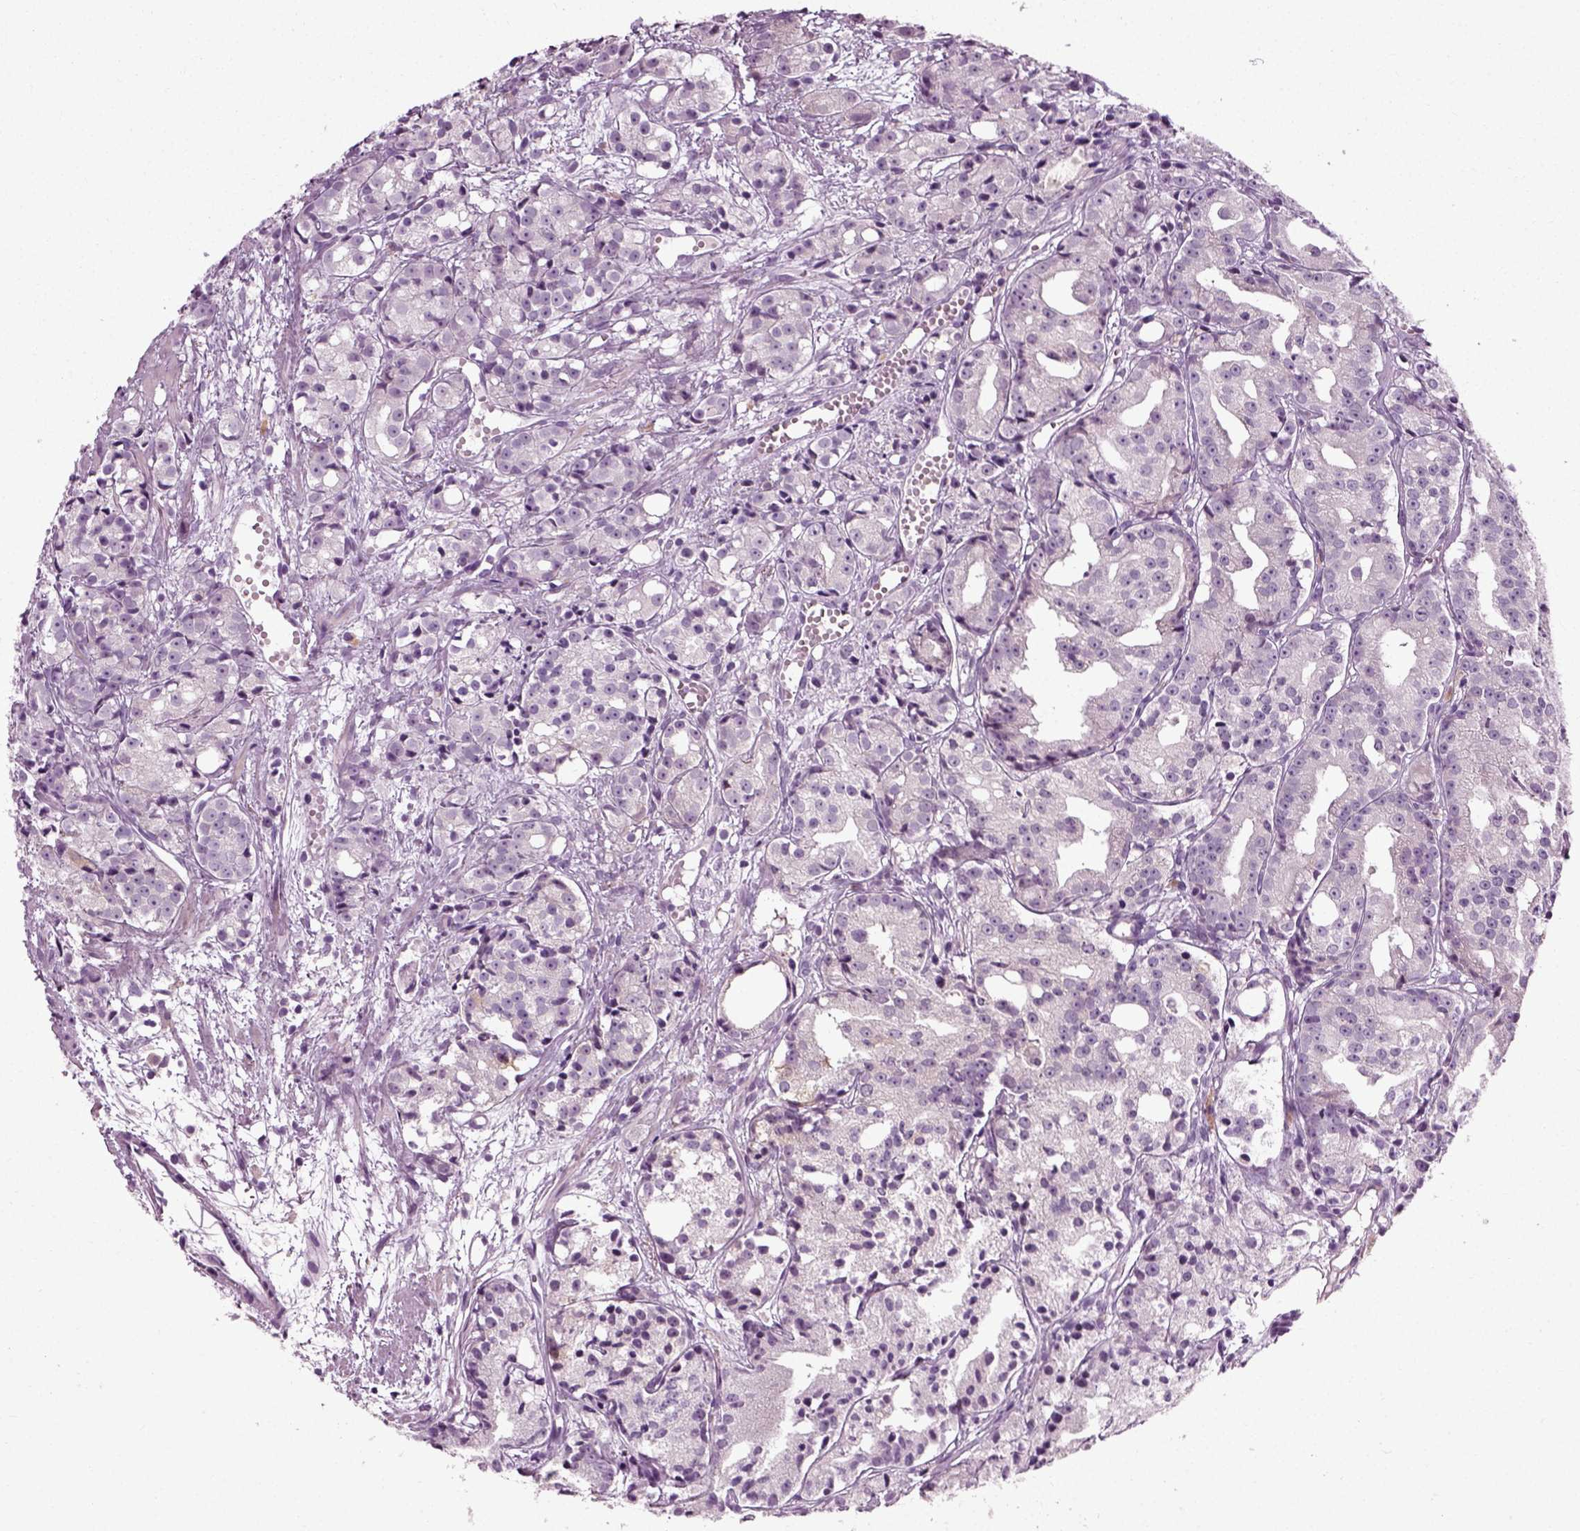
{"staining": {"intensity": "negative", "quantity": "none", "location": "none"}, "tissue": "prostate cancer", "cell_type": "Tumor cells", "image_type": "cancer", "snomed": [{"axis": "morphology", "description": "Adenocarcinoma, Medium grade"}, {"axis": "topography", "description": "Prostate"}], "caption": "Micrograph shows no protein positivity in tumor cells of prostate cancer (medium-grade adenocarcinoma) tissue.", "gene": "SCG5", "patient": {"sex": "male", "age": 74}}